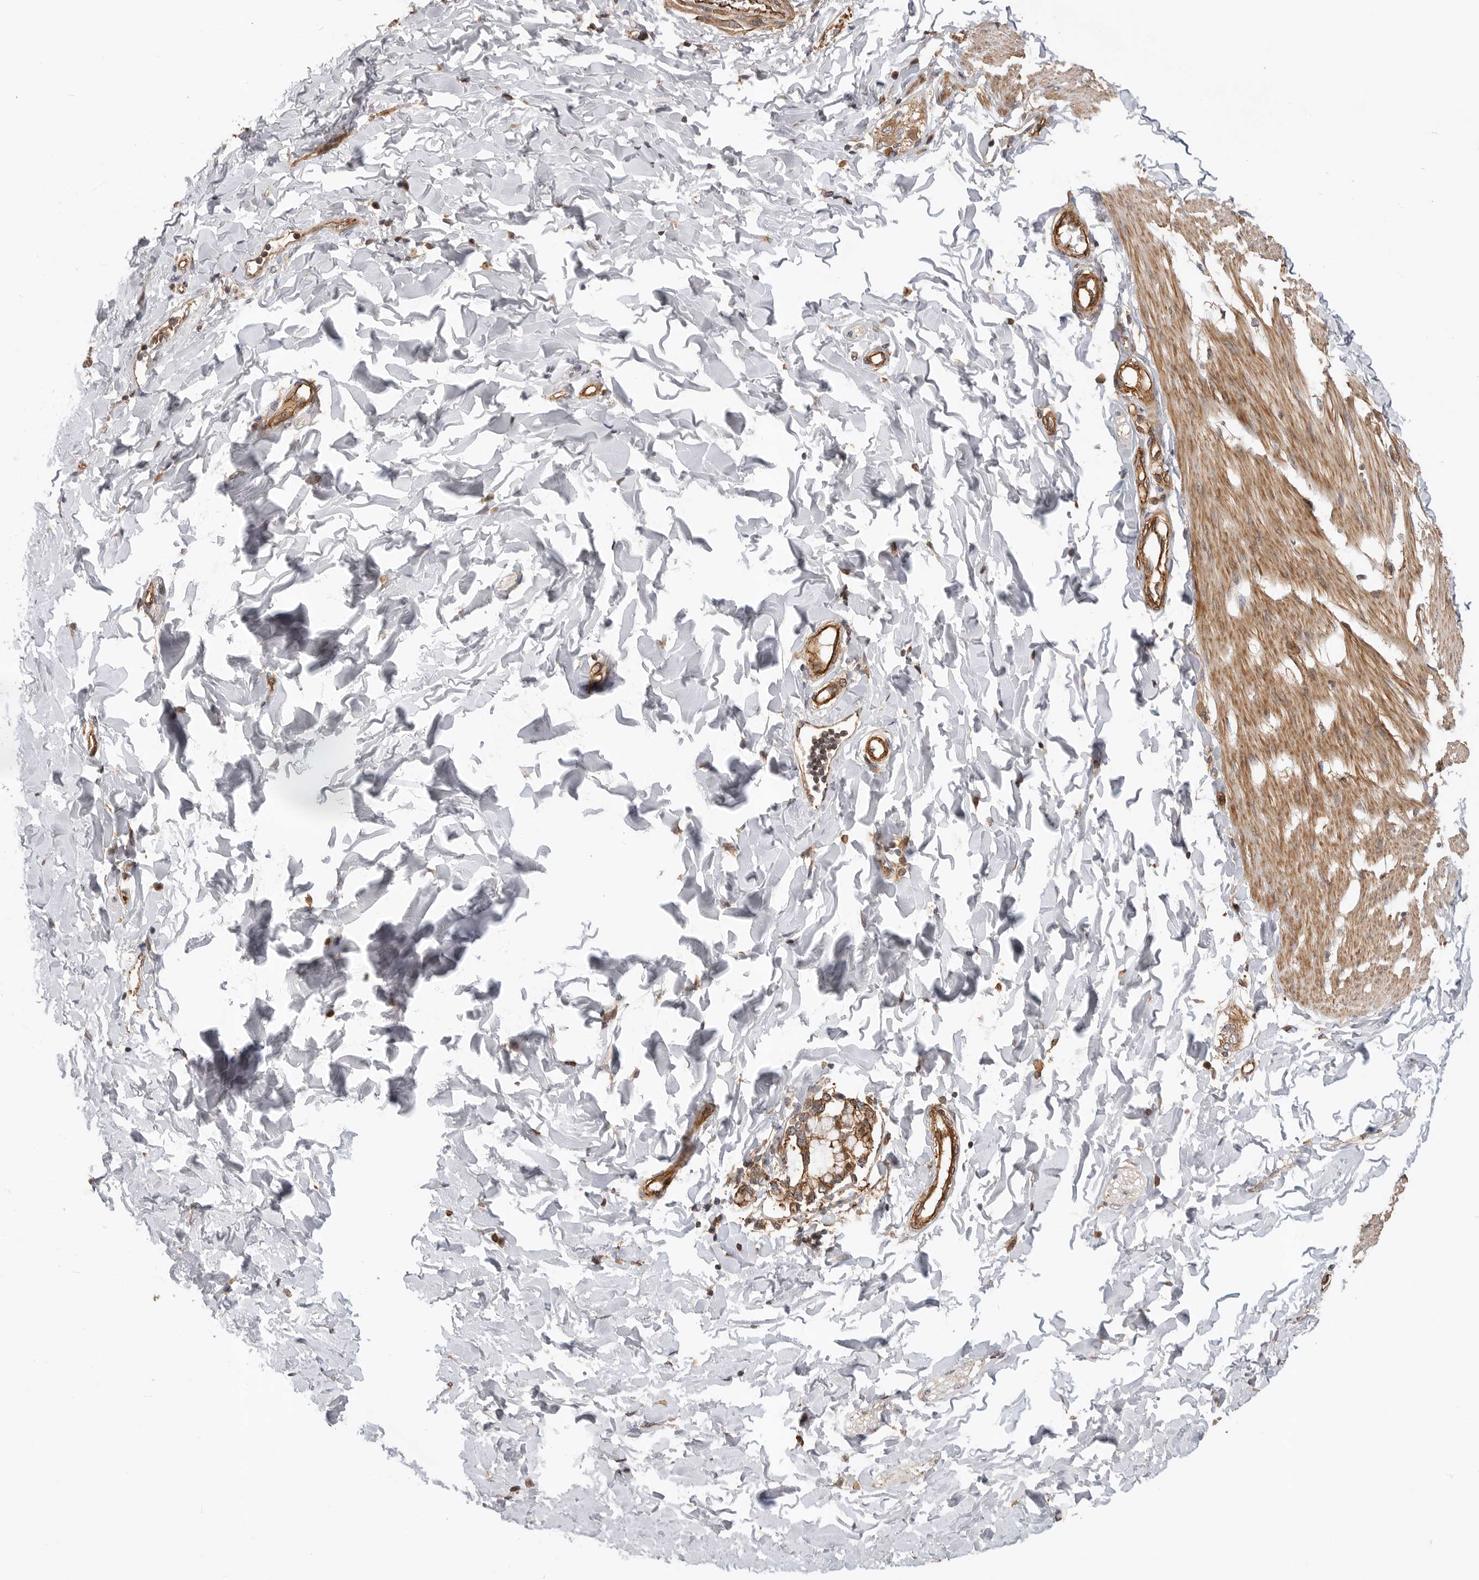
{"staining": {"intensity": "moderate", "quantity": ">75%", "location": "cytoplasmic/membranous"}, "tissue": "smooth muscle", "cell_type": "Smooth muscle cells", "image_type": "normal", "snomed": [{"axis": "morphology", "description": "Normal tissue, NOS"}, {"axis": "morphology", "description": "Adenocarcinoma, NOS"}, {"axis": "topography", "description": "Smooth muscle"}, {"axis": "topography", "description": "Colon"}], "caption": "Protein analysis of unremarkable smooth muscle reveals moderate cytoplasmic/membranous staining in about >75% of smooth muscle cells.", "gene": "GPATCH2", "patient": {"sex": "male", "age": 14}}